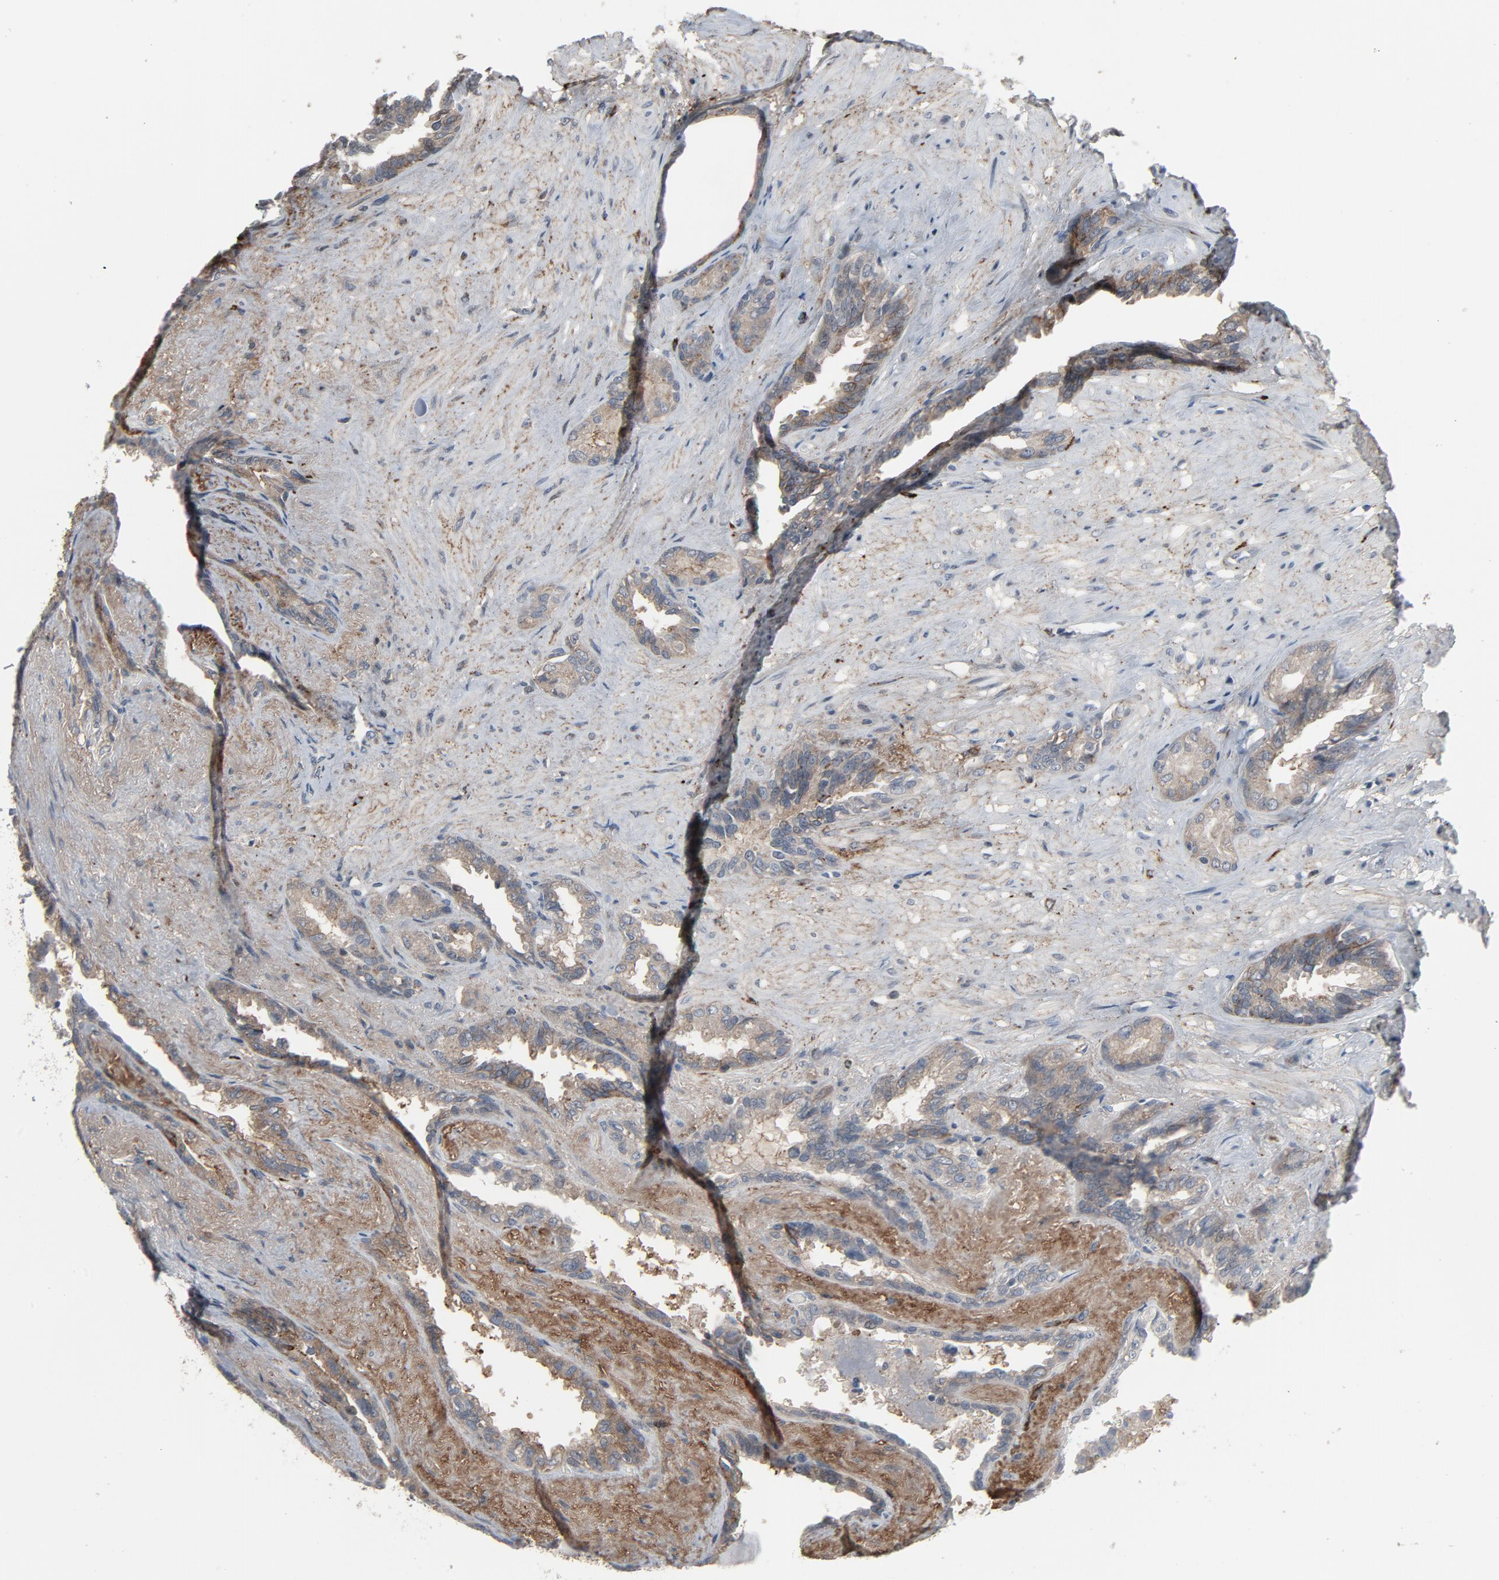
{"staining": {"intensity": "moderate", "quantity": ">75%", "location": "cytoplasmic/membranous"}, "tissue": "seminal vesicle", "cell_type": "Glandular cells", "image_type": "normal", "snomed": [{"axis": "morphology", "description": "Normal tissue, NOS"}, {"axis": "topography", "description": "Seminal veicle"}], "caption": "High-power microscopy captured an immunohistochemistry (IHC) histopathology image of benign seminal vesicle, revealing moderate cytoplasmic/membranous expression in approximately >75% of glandular cells.", "gene": "PDZD4", "patient": {"sex": "male", "age": 61}}